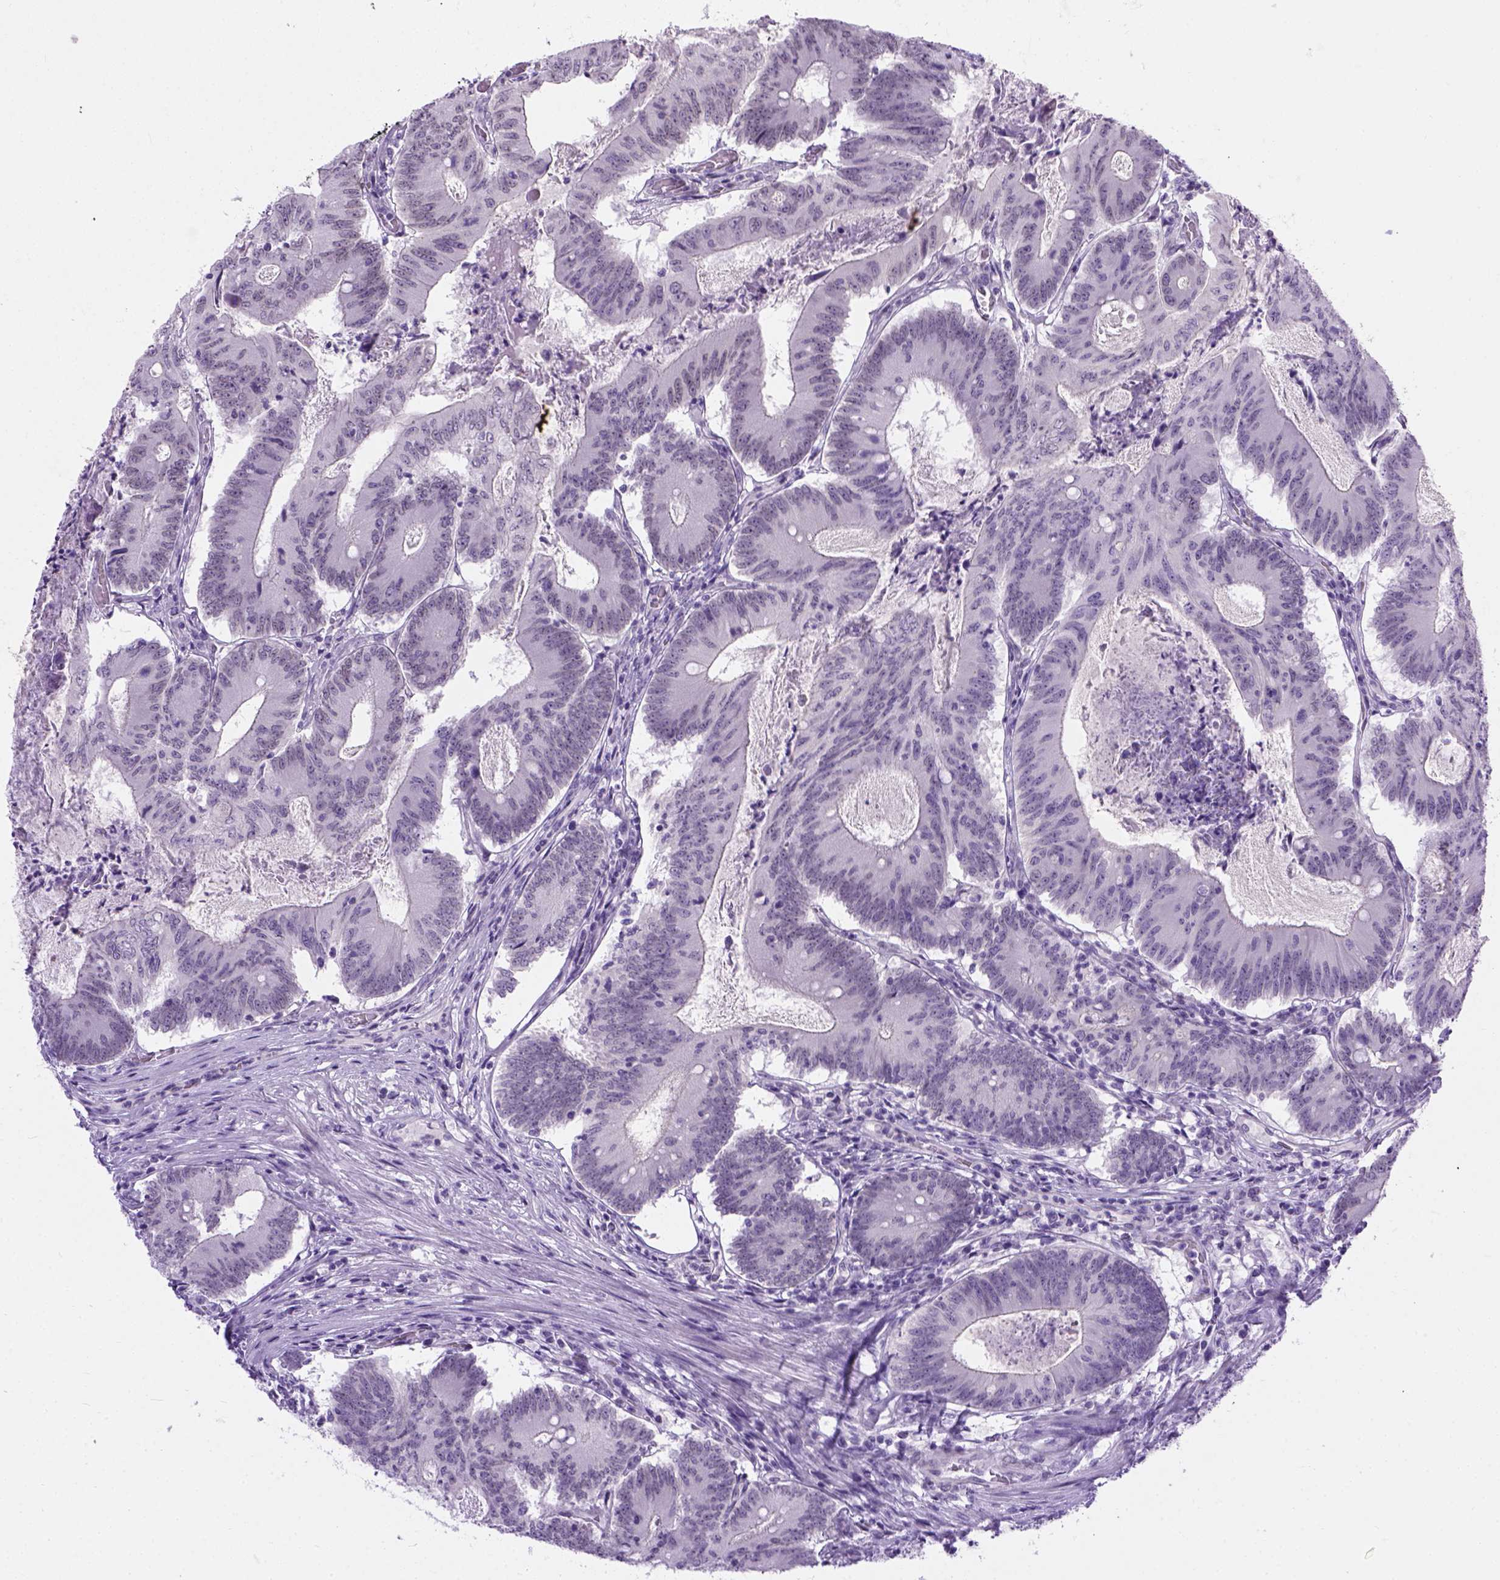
{"staining": {"intensity": "negative", "quantity": "none", "location": "none"}, "tissue": "colorectal cancer", "cell_type": "Tumor cells", "image_type": "cancer", "snomed": [{"axis": "morphology", "description": "Adenocarcinoma, NOS"}, {"axis": "topography", "description": "Colon"}], "caption": "A high-resolution histopathology image shows immunohistochemistry (IHC) staining of adenocarcinoma (colorectal), which shows no significant positivity in tumor cells. (Stains: DAB (3,3'-diaminobenzidine) IHC with hematoxylin counter stain, Microscopy: brightfield microscopy at high magnification).", "gene": "FAM184B", "patient": {"sex": "female", "age": 70}}